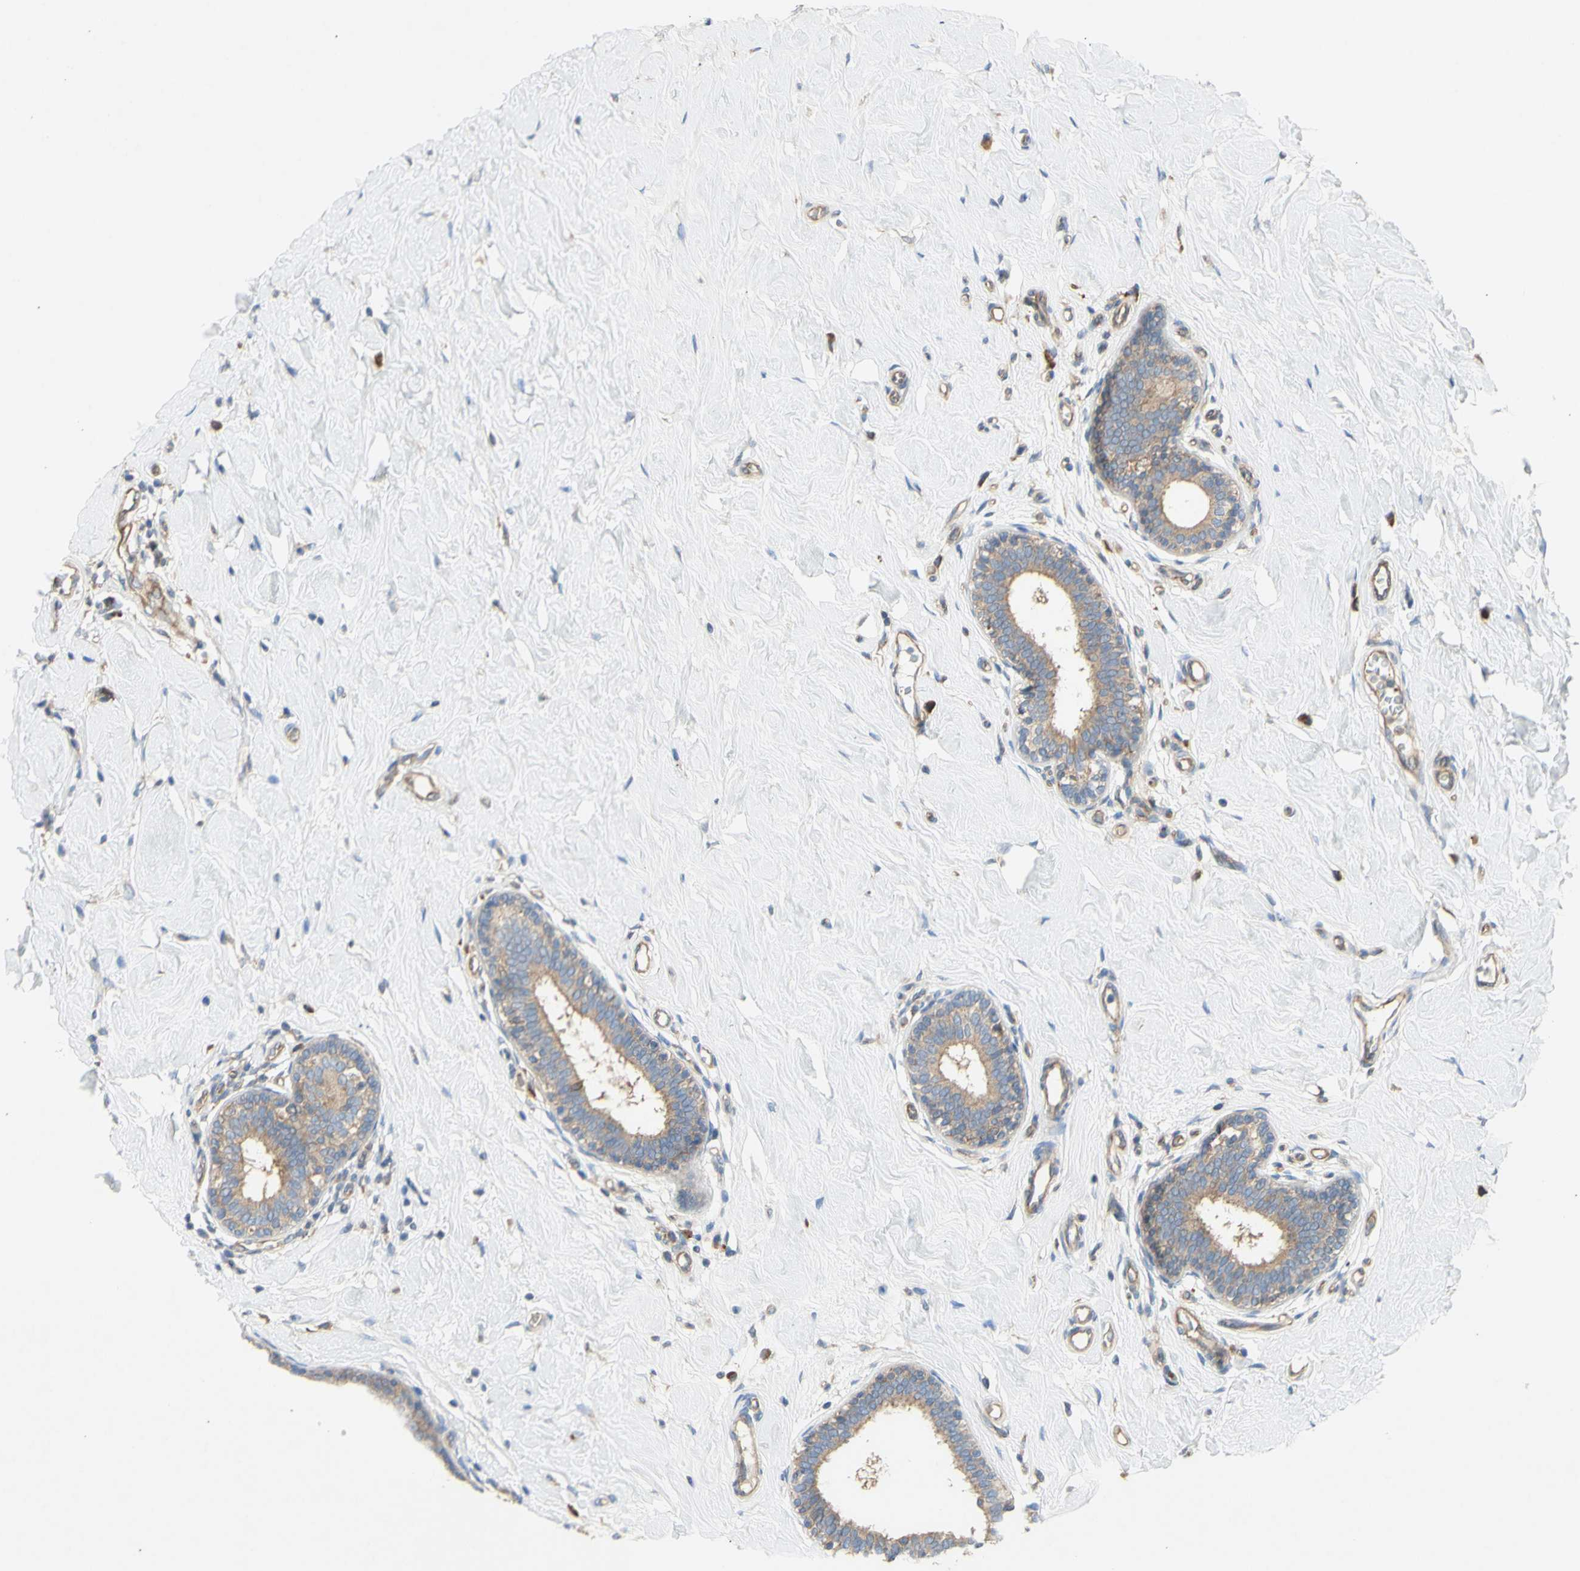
{"staining": {"intensity": "weak", "quantity": ">75%", "location": "cytoplasmic/membranous"}, "tissue": "breast cancer", "cell_type": "Tumor cells", "image_type": "cancer", "snomed": [{"axis": "morphology", "description": "Normal tissue, NOS"}, {"axis": "morphology", "description": "Duct carcinoma"}, {"axis": "topography", "description": "Breast"}], "caption": "Human breast infiltrating ductal carcinoma stained for a protein (brown) displays weak cytoplasmic/membranous positive expression in about >75% of tumor cells.", "gene": "KLC1", "patient": {"sex": "female", "age": 40}}